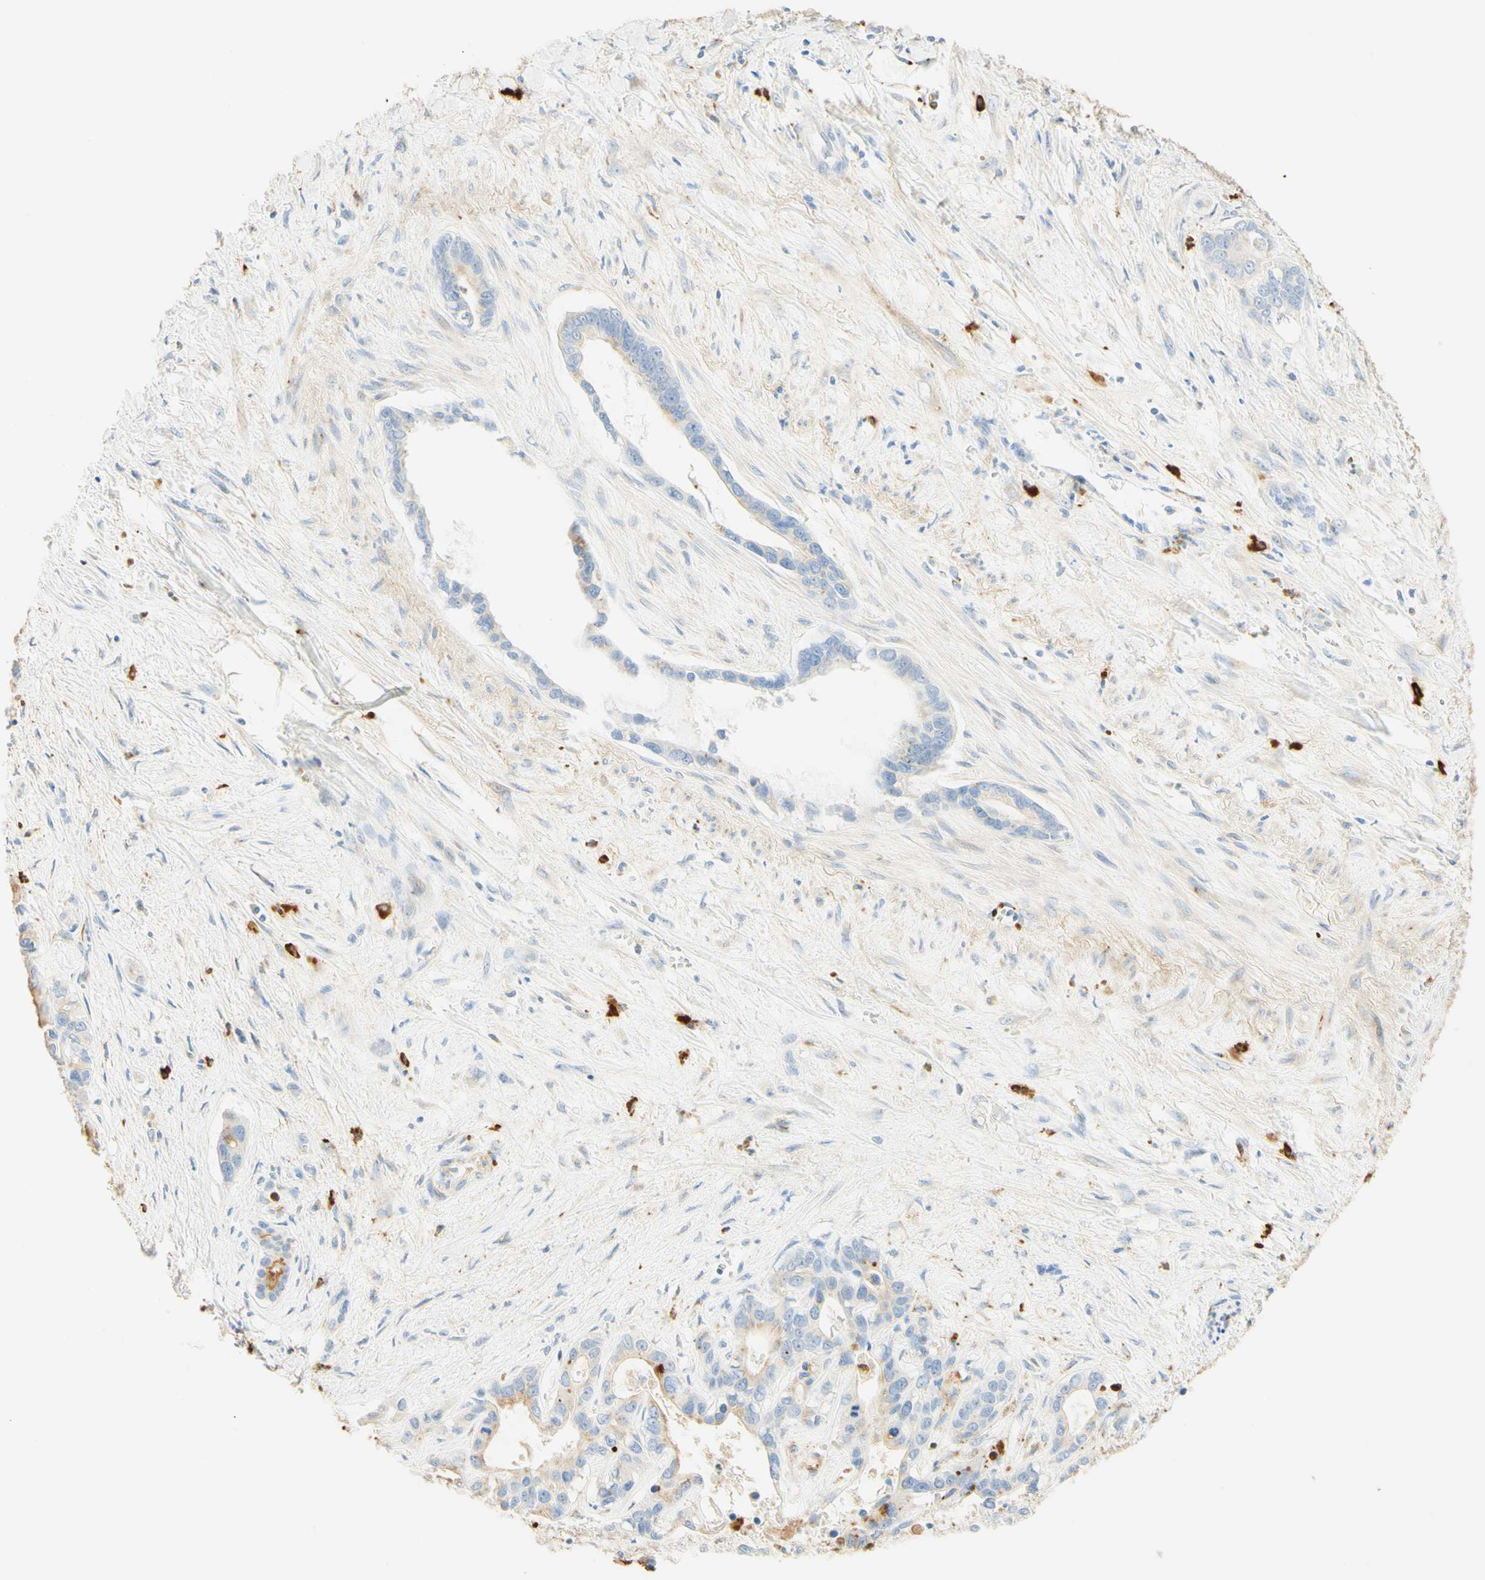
{"staining": {"intensity": "negative", "quantity": "none", "location": "none"}, "tissue": "liver cancer", "cell_type": "Tumor cells", "image_type": "cancer", "snomed": [{"axis": "morphology", "description": "Cholangiocarcinoma"}, {"axis": "topography", "description": "Liver"}], "caption": "A micrograph of liver cancer stained for a protein demonstrates no brown staining in tumor cells.", "gene": "CD63", "patient": {"sex": "female", "age": 65}}